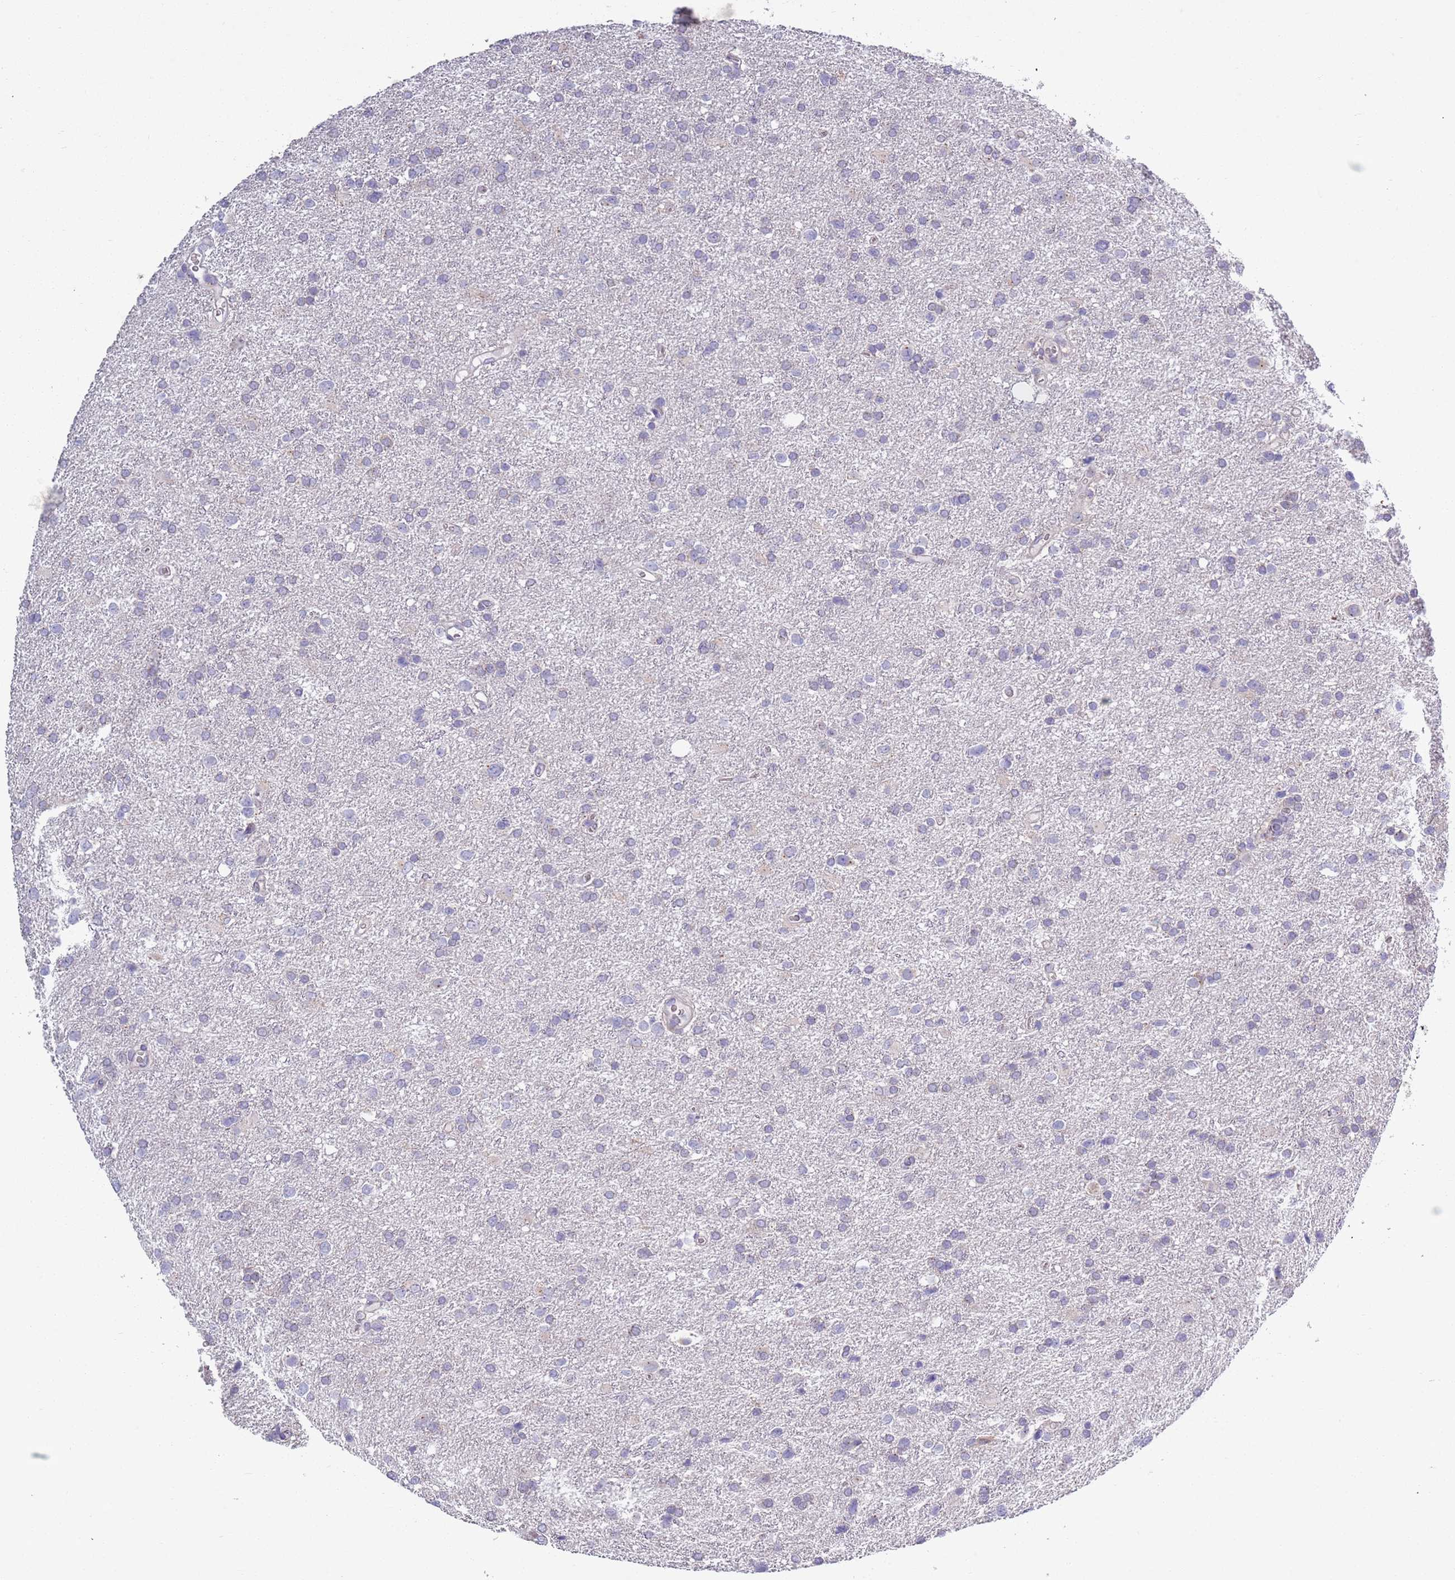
{"staining": {"intensity": "negative", "quantity": "none", "location": "none"}, "tissue": "glioma", "cell_type": "Tumor cells", "image_type": "cancer", "snomed": [{"axis": "morphology", "description": "Glioma, malignant, Low grade"}, {"axis": "topography", "description": "Brain"}], "caption": "Immunohistochemical staining of glioma demonstrates no significant staining in tumor cells.", "gene": "LTB", "patient": {"sex": "female", "age": 32}}